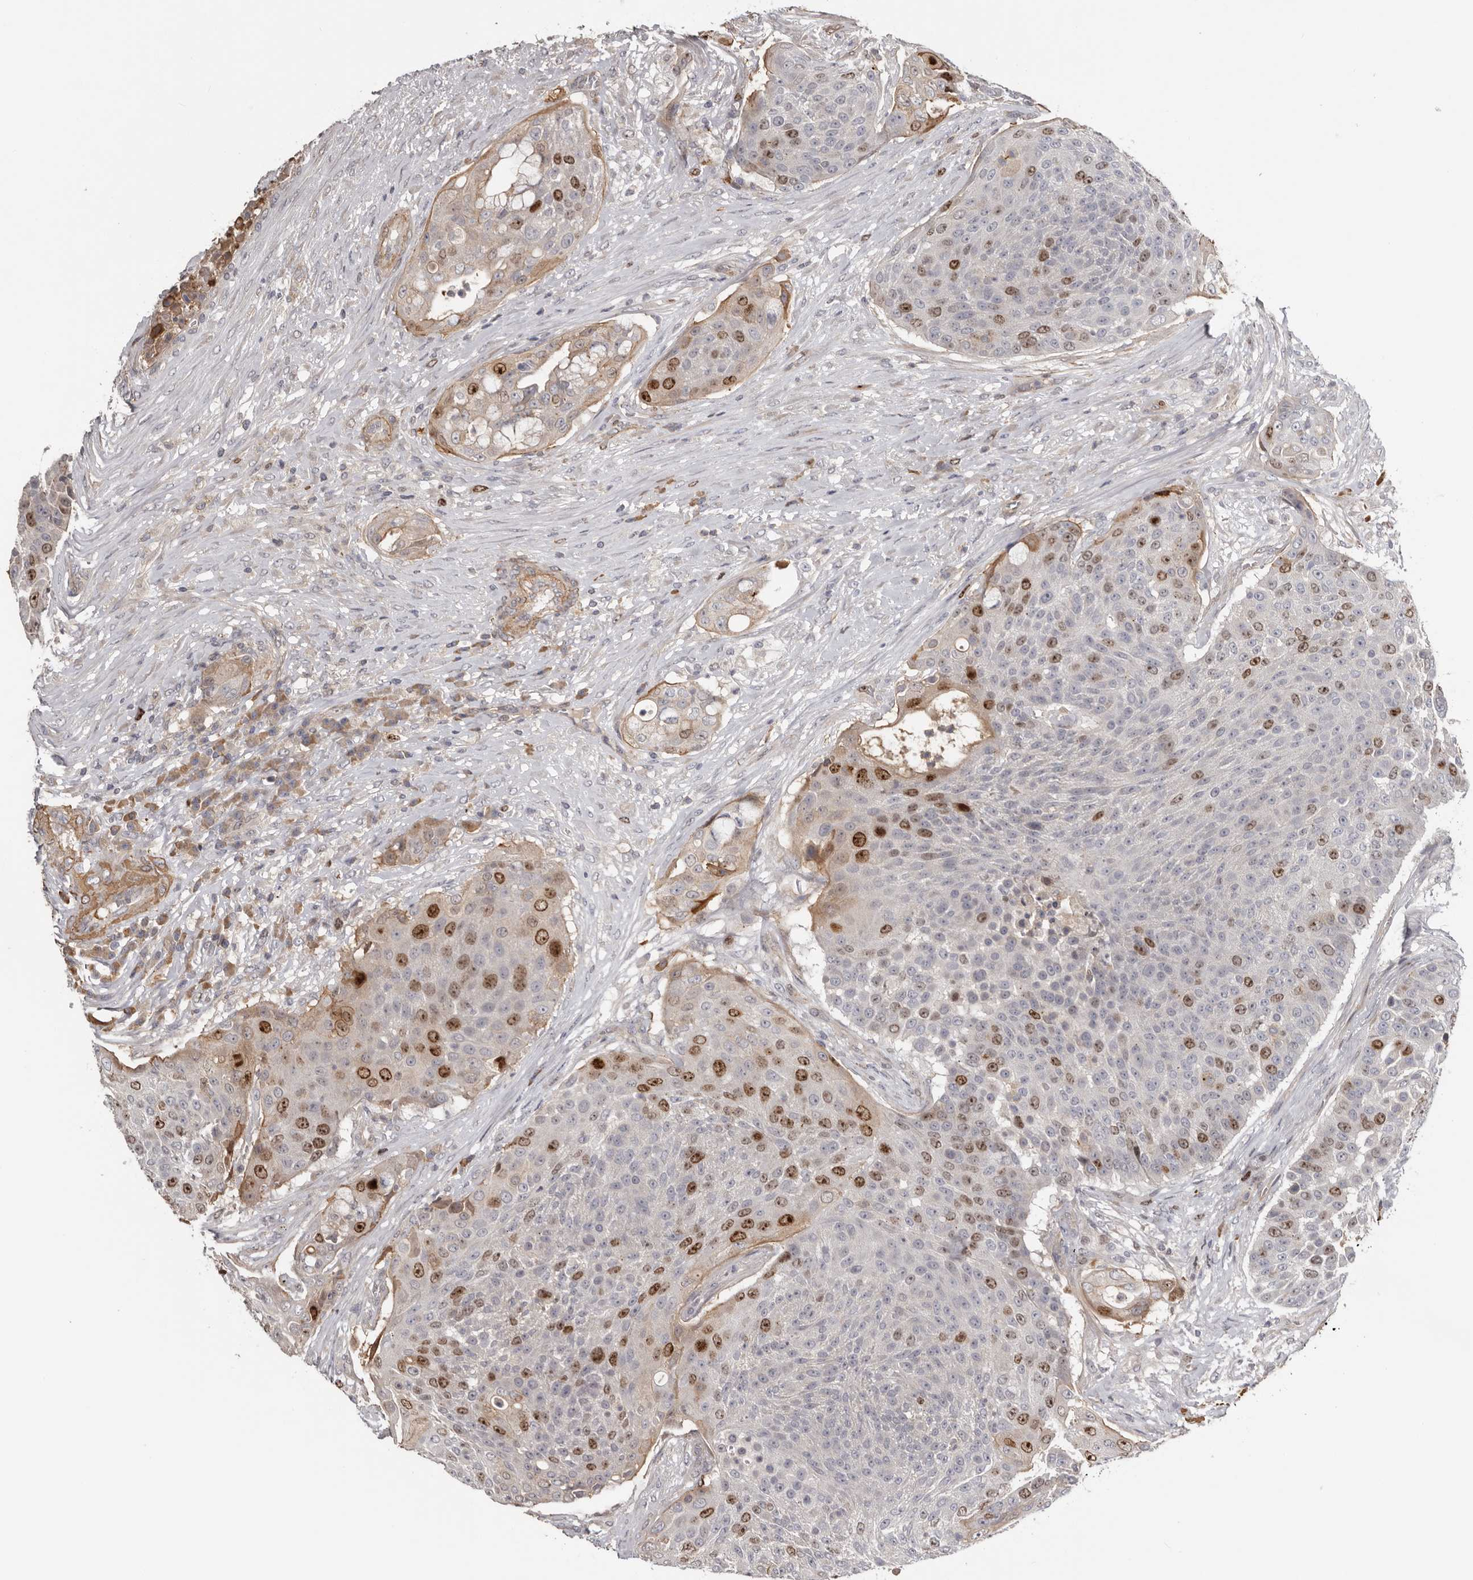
{"staining": {"intensity": "strong", "quantity": "<25%", "location": "nuclear"}, "tissue": "urothelial cancer", "cell_type": "Tumor cells", "image_type": "cancer", "snomed": [{"axis": "morphology", "description": "Urothelial carcinoma, High grade"}, {"axis": "topography", "description": "Urinary bladder"}], "caption": "Urothelial cancer was stained to show a protein in brown. There is medium levels of strong nuclear positivity in approximately <25% of tumor cells.", "gene": "CDCA8", "patient": {"sex": "female", "age": 63}}